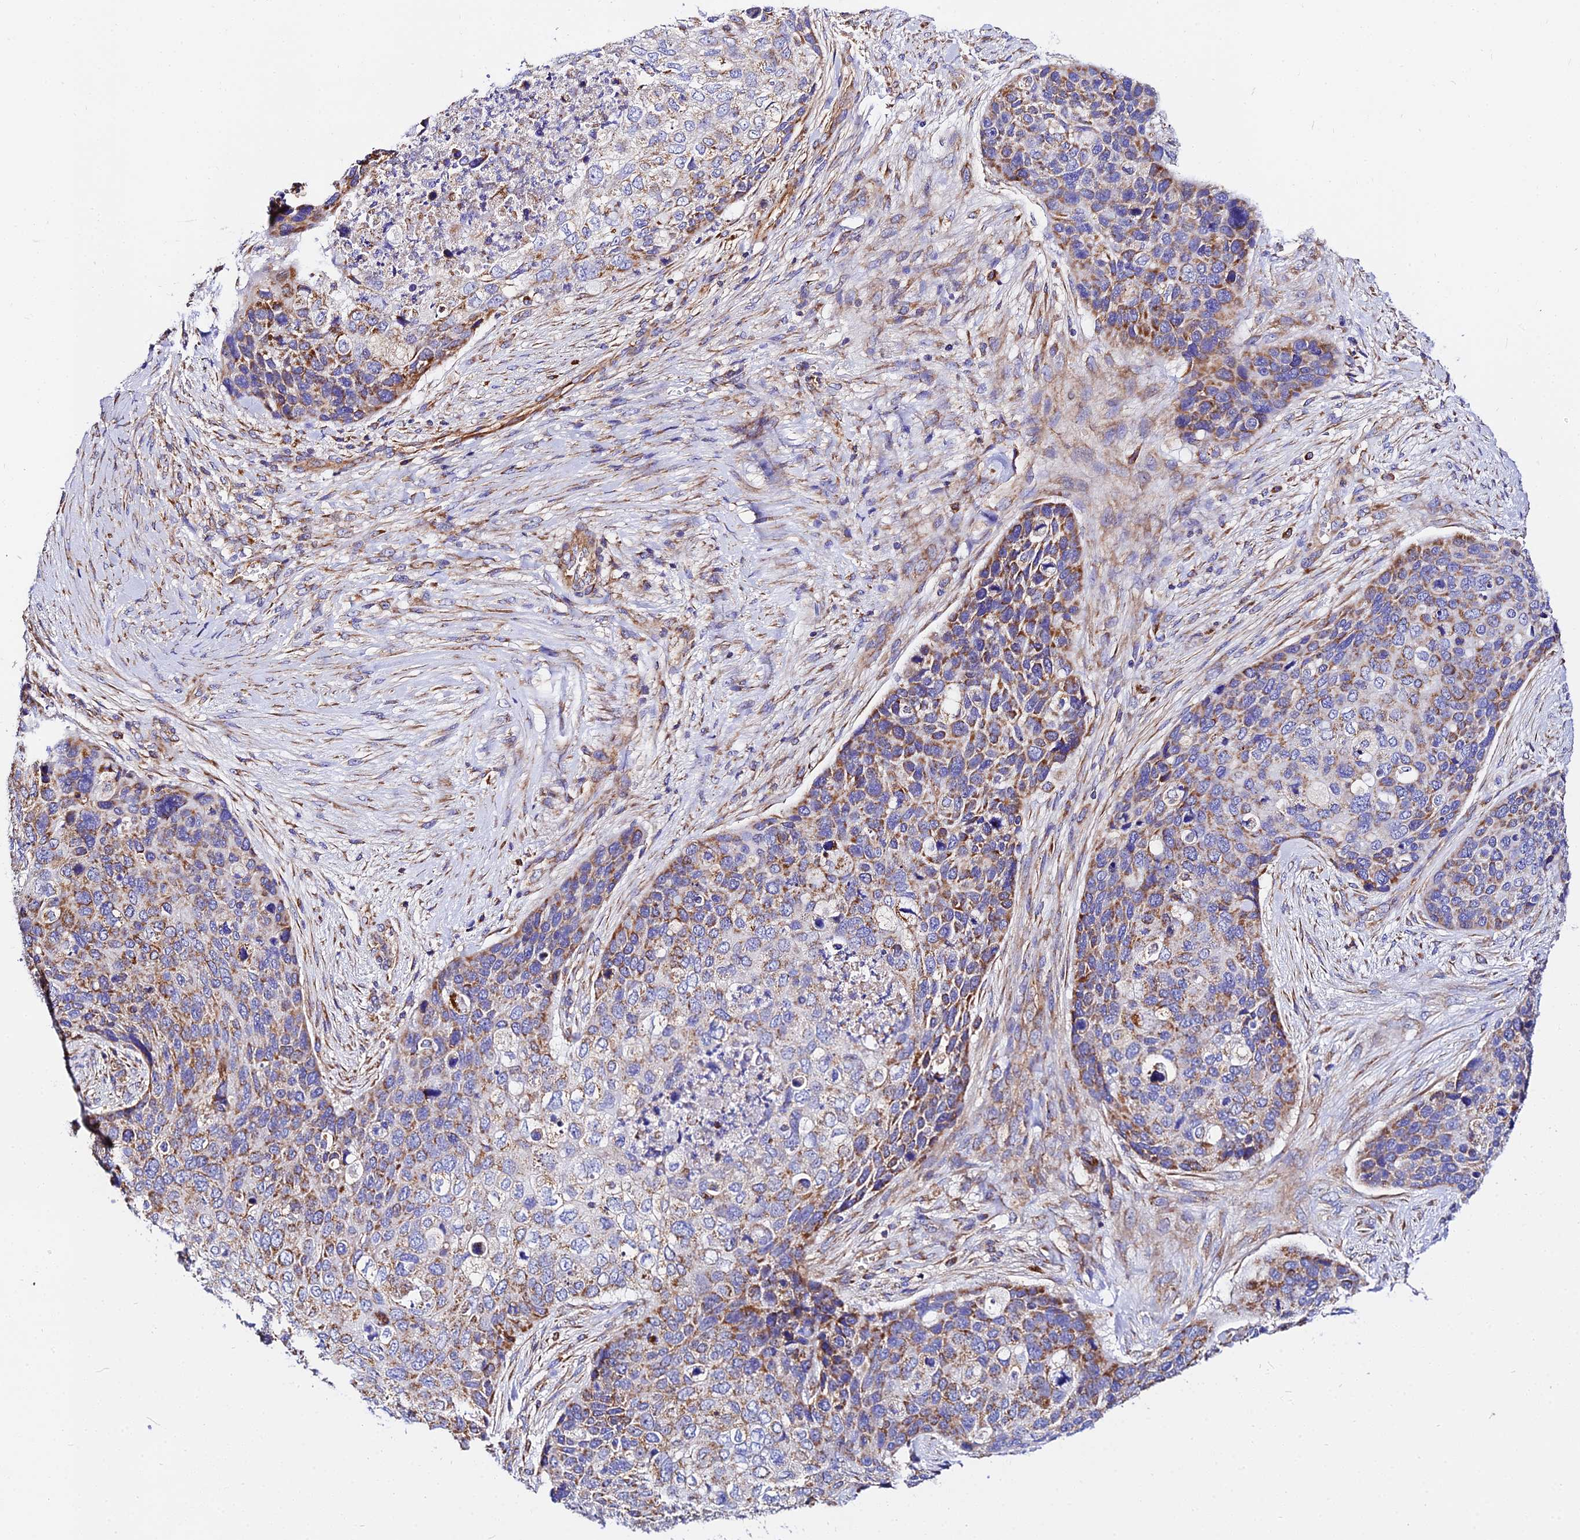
{"staining": {"intensity": "moderate", "quantity": ">75%", "location": "cytoplasmic/membranous"}, "tissue": "skin cancer", "cell_type": "Tumor cells", "image_type": "cancer", "snomed": [{"axis": "morphology", "description": "Basal cell carcinoma"}, {"axis": "topography", "description": "Skin"}], "caption": "An image showing moderate cytoplasmic/membranous staining in approximately >75% of tumor cells in basal cell carcinoma (skin), as visualized by brown immunohistochemical staining.", "gene": "ZNF573", "patient": {"sex": "female", "age": 74}}